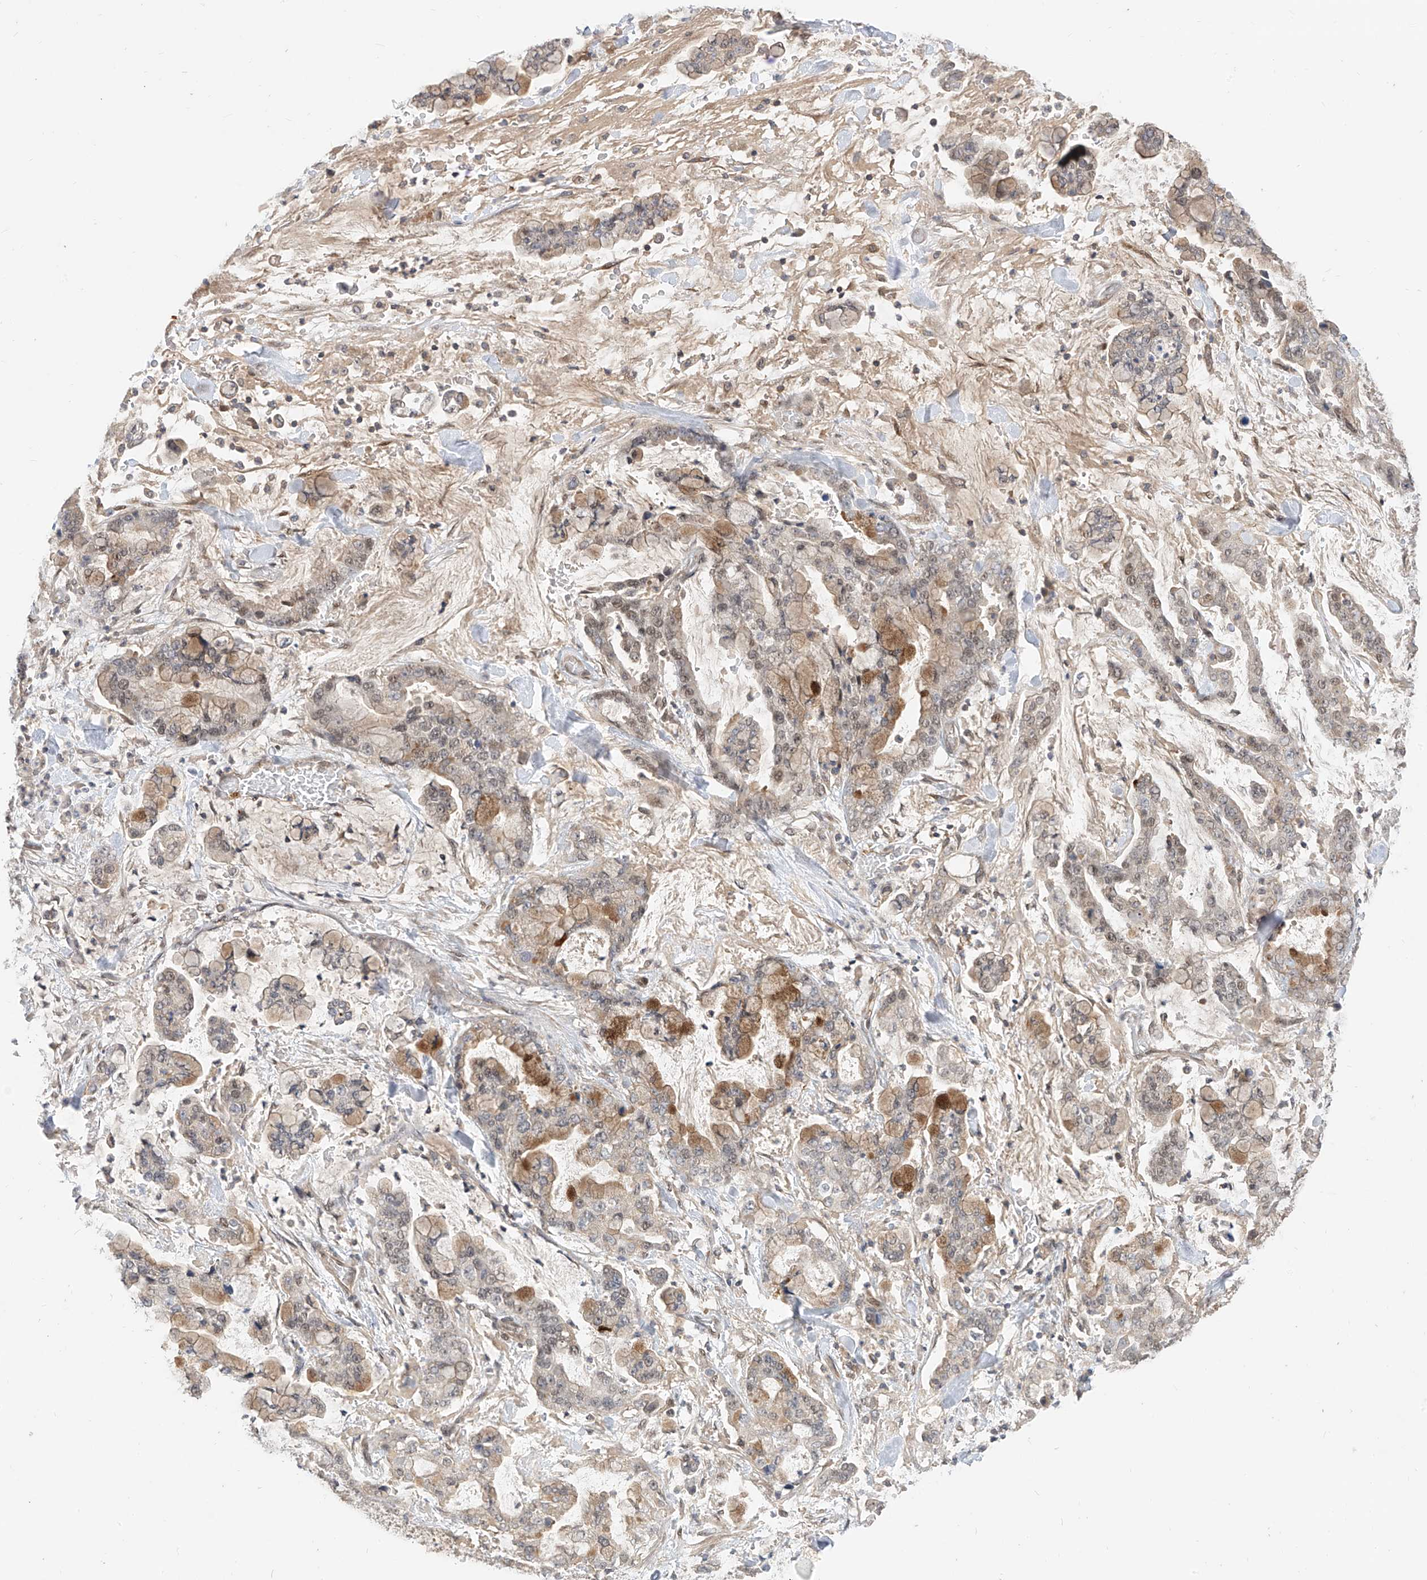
{"staining": {"intensity": "moderate", "quantity": "<25%", "location": "cytoplasmic/membranous"}, "tissue": "stomach cancer", "cell_type": "Tumor cells", "image_type": "cancer", "snomed": [{"axis": "morphology", "description": "Normal tissue, NOS"}, {"axis": "morphology", "description": "Adenocarcinoma, NOS"}, {"axis": "topography", "description": "Stomach, upper"}, {"axis": "topography", "description": "Stomach"}], "caption": "A brown stain shows moderate cytoplasmic/membranous expression of a protein in stomach cancer (adenocarcinoma) tumor cells. Nuclei are stained in blue.", "gene": "MRTFA", "patient": {"sex": "male", "age": 76}}